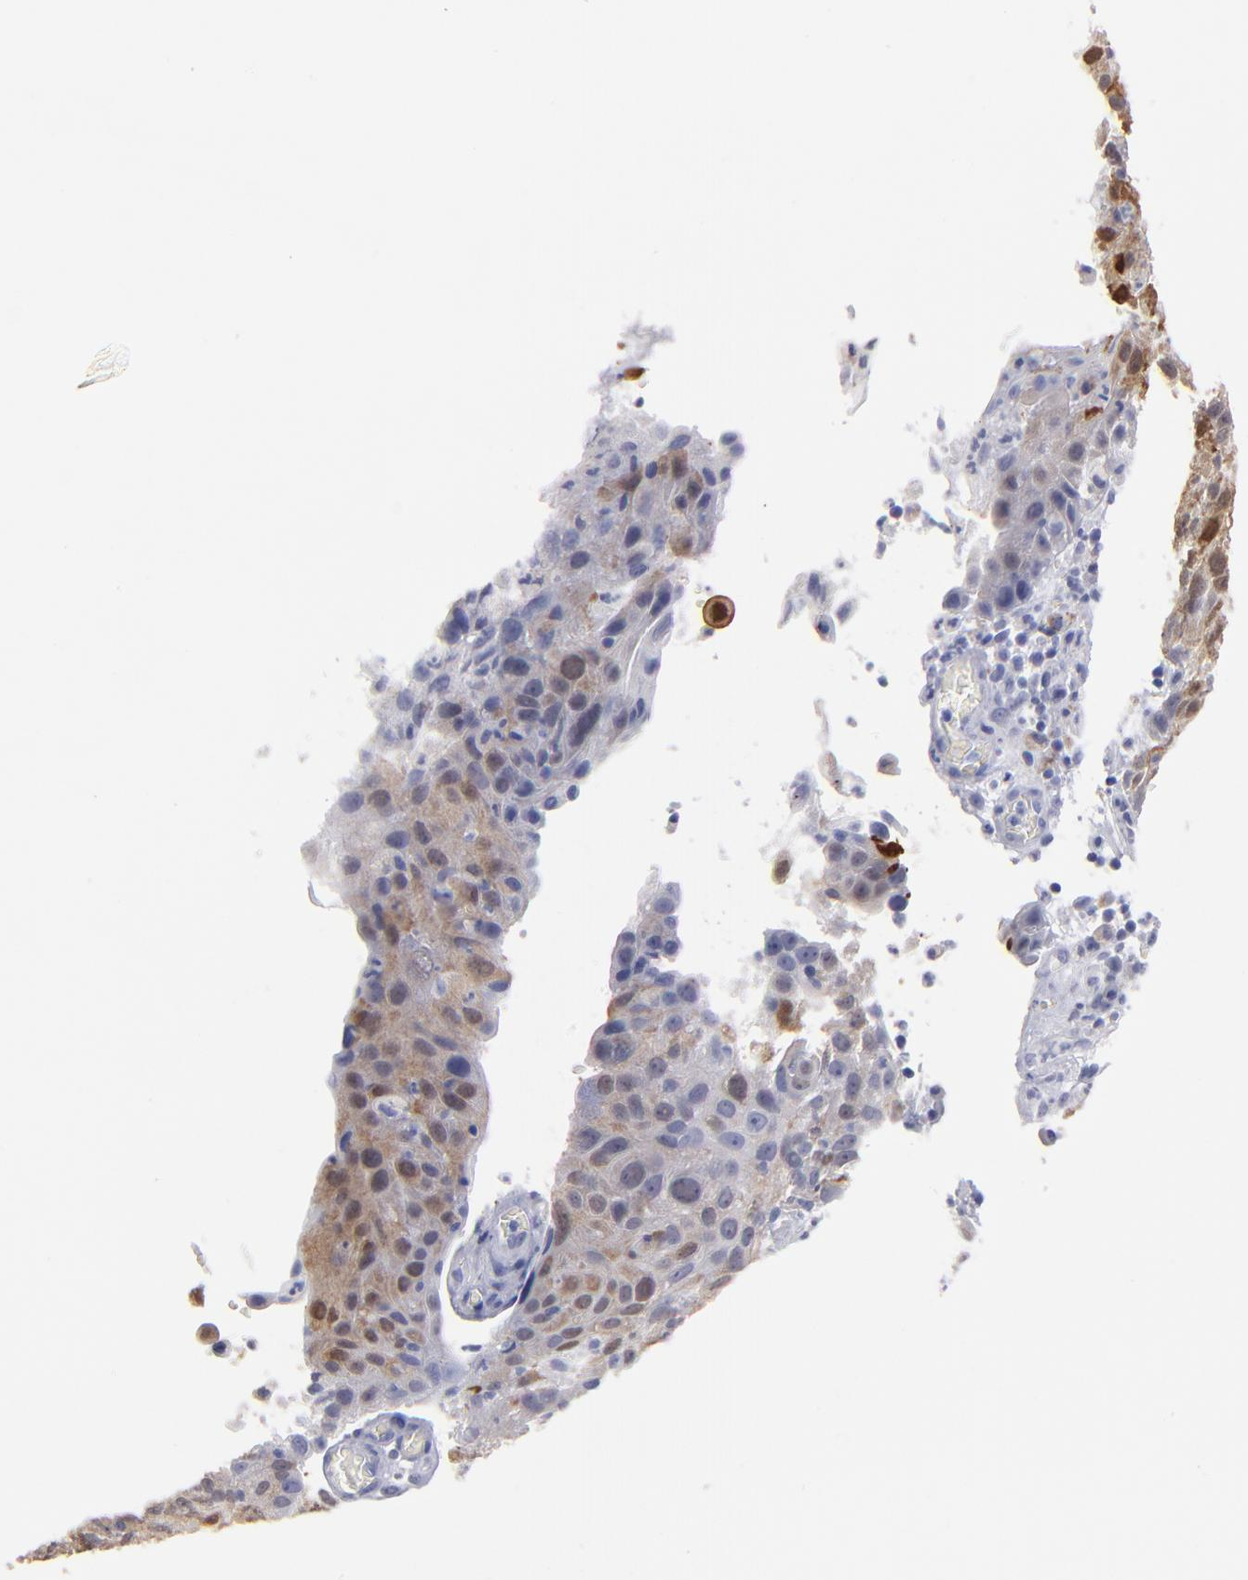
{"staining": {"intensity": "moderate", "quantity": "25%-75%", "location": "cytoplasmic/membranous,nuclear"}, "tissue": "skin cancer", "cell_type": "Tumor cells", "image_type": "cancer", "snomed": [{"axis": "morphology", "description": "Squamous cell carcinoma, NOS"}, {"axis": "topography", "description": "Skin"}], "caption": "The histopathology image demonstrates immunohistochemical staining of skin cancer (squamous cell carcinoma). There is moderate cytoplasmic/membranous and nuclear positivity is appreciated in about 25%-75% of tumor cells.", "gene": "FABP4", "patient": {"sex": "male", "age": 87}}